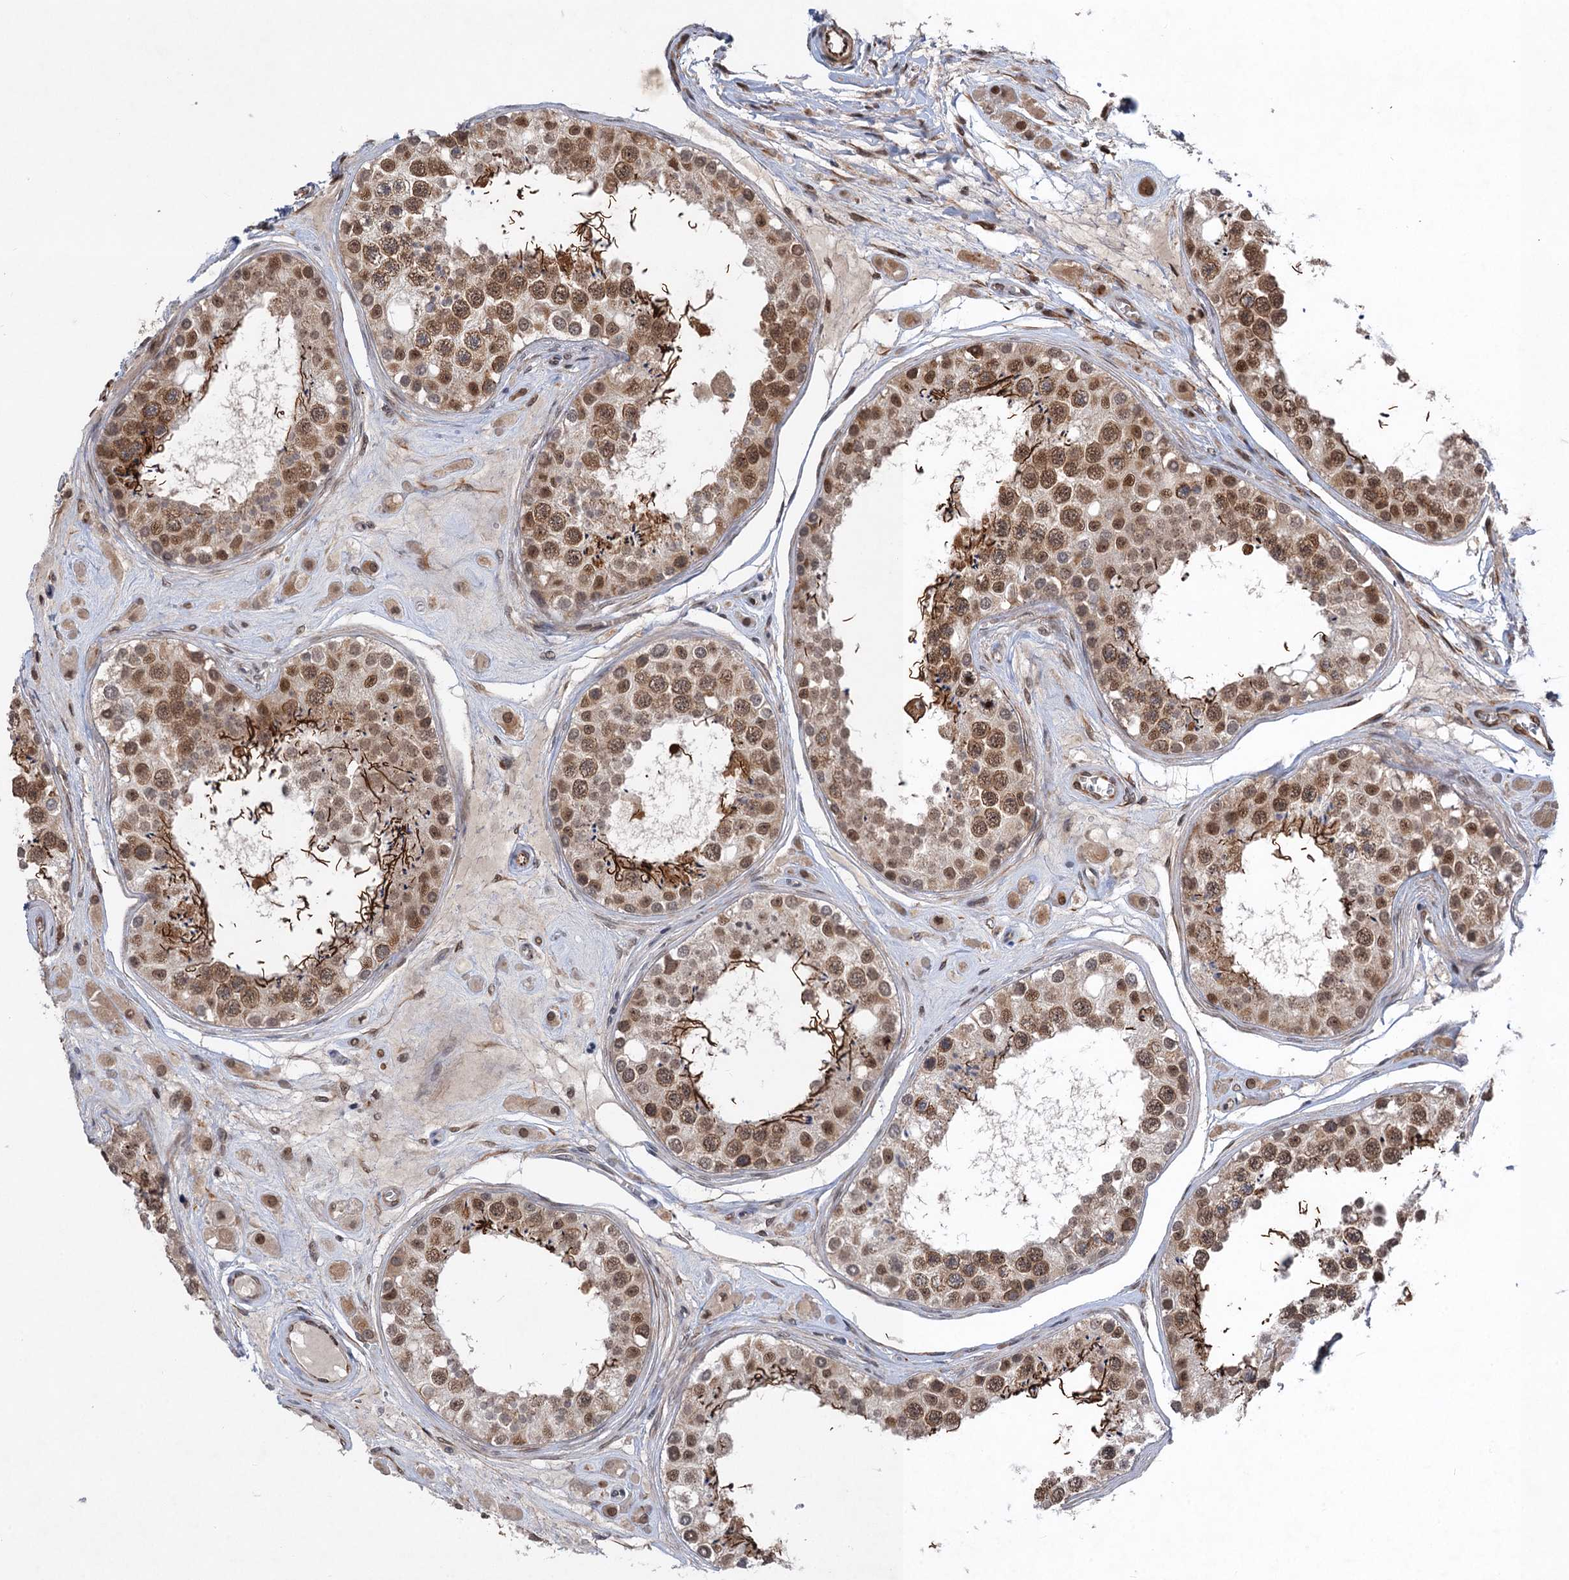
{"staining": {"intensity": "moderate", "quantity": ">75%", "location": "cytoplasmic/membranous"}, "tissue": "testis", "cell_type": "Cells in seminiferous ducts", "image_type": "normal", "snomed": [{"axis": "morphology", "description": "Normal tissue, NOS"}, {"axis": "topography", "description": "Testis"}], "caption": "The micrograph displays staining of benign testis, revealing moderate cytoplasmic/membranous protein staining (brown color) within cells in seminiferous ducts.", "gene": "TTC31", "patient": {"sex": "male", "age": 25}}